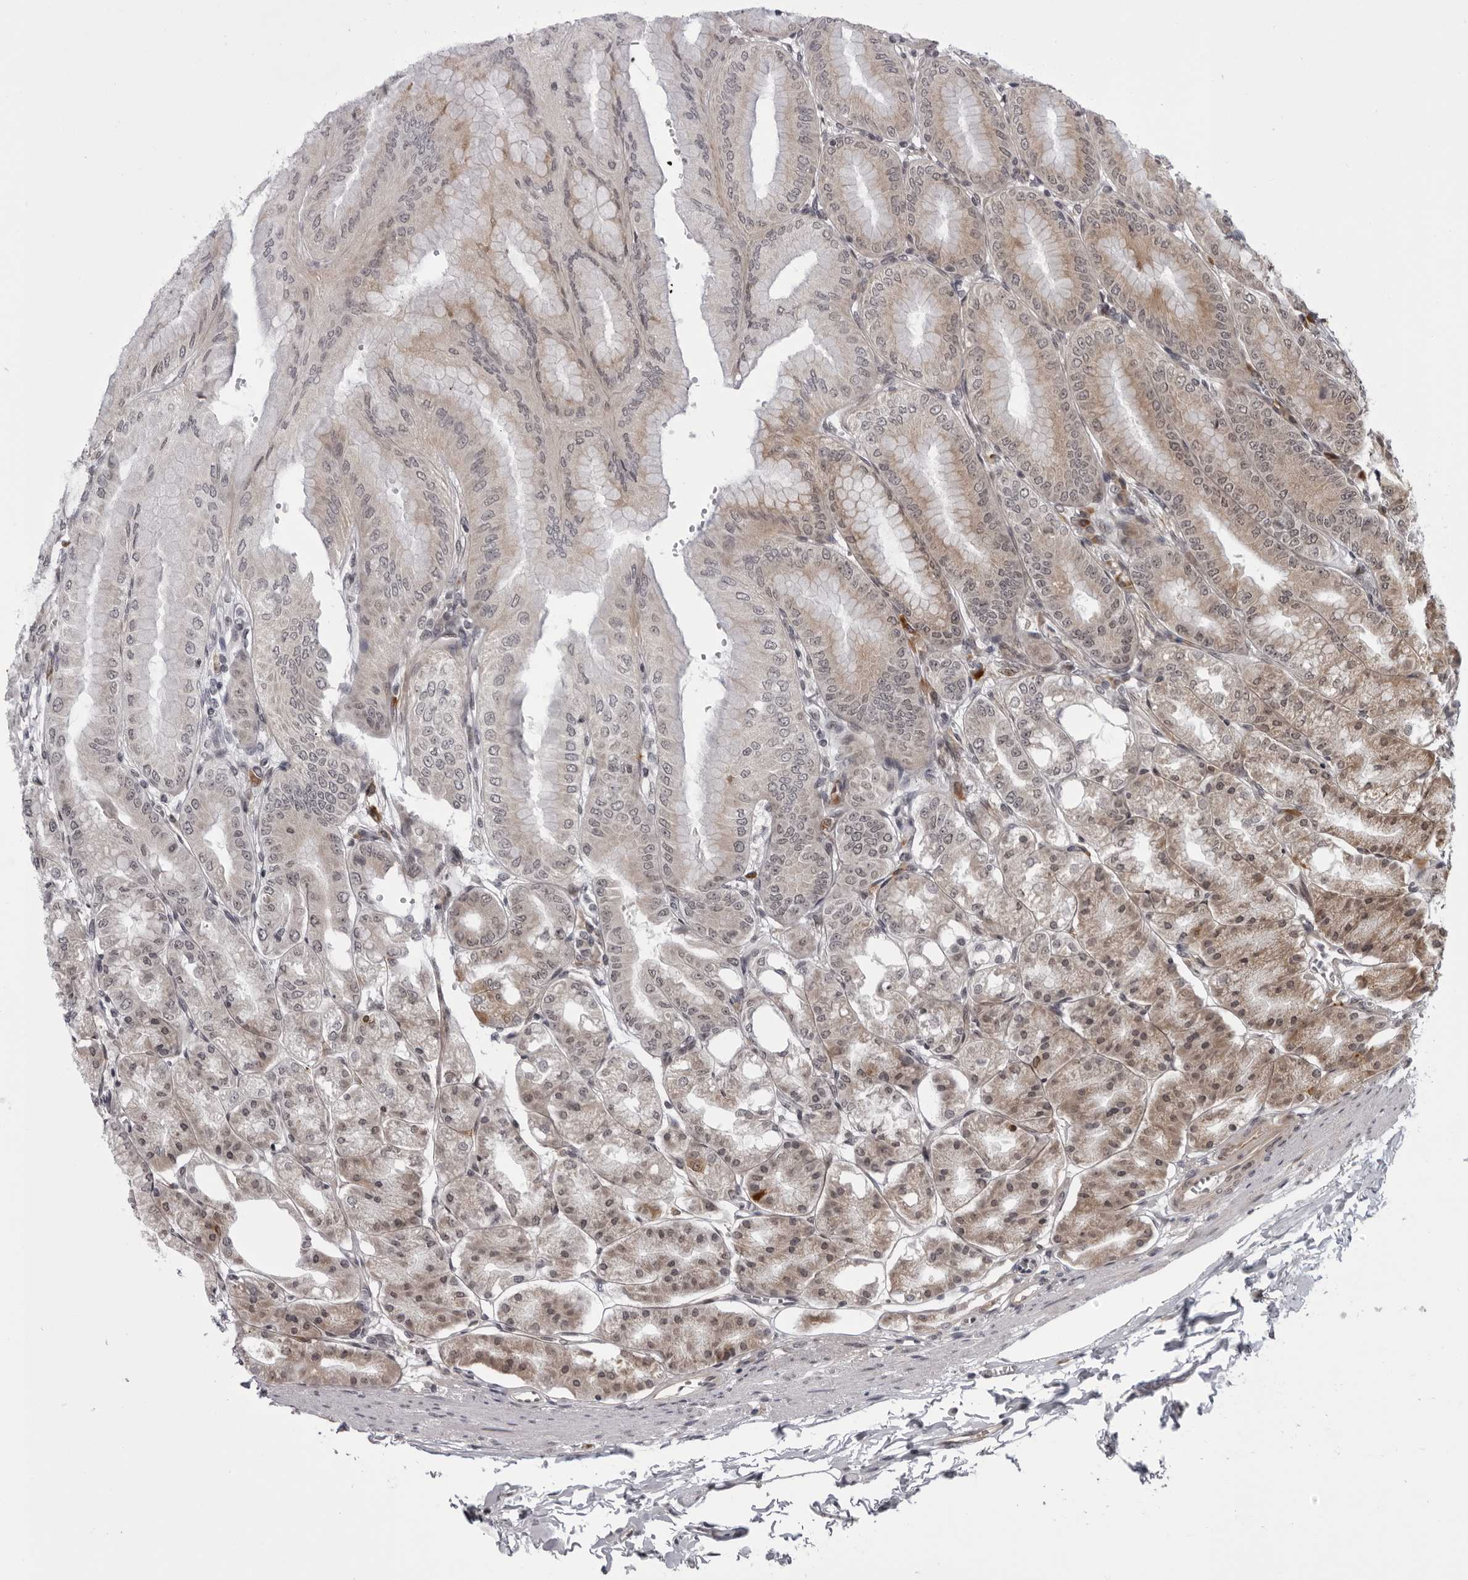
{"staining": {"intensity": "moderate", "quantity": "25%-75%", "location": "cytoplasmic/membranous,nuclear"}, "tissue": "stomach", "cell_type": "Glandular cells", "image_type": "normal", "snomed": [{"axis": "morphology", "description": "Normal tissue, NOS"}, {"axis": "topography", "description": "Stomach, lower"}], "caption": "Moderate cytoplasmic/membranous,nuclear staining for a protein is present in about 25%-75% of glandular cells of unremarkable stomach using immunohistochemistry (IHC).", "gene": "GCSAML", "patient": {"sex": "male", "age": 71}}